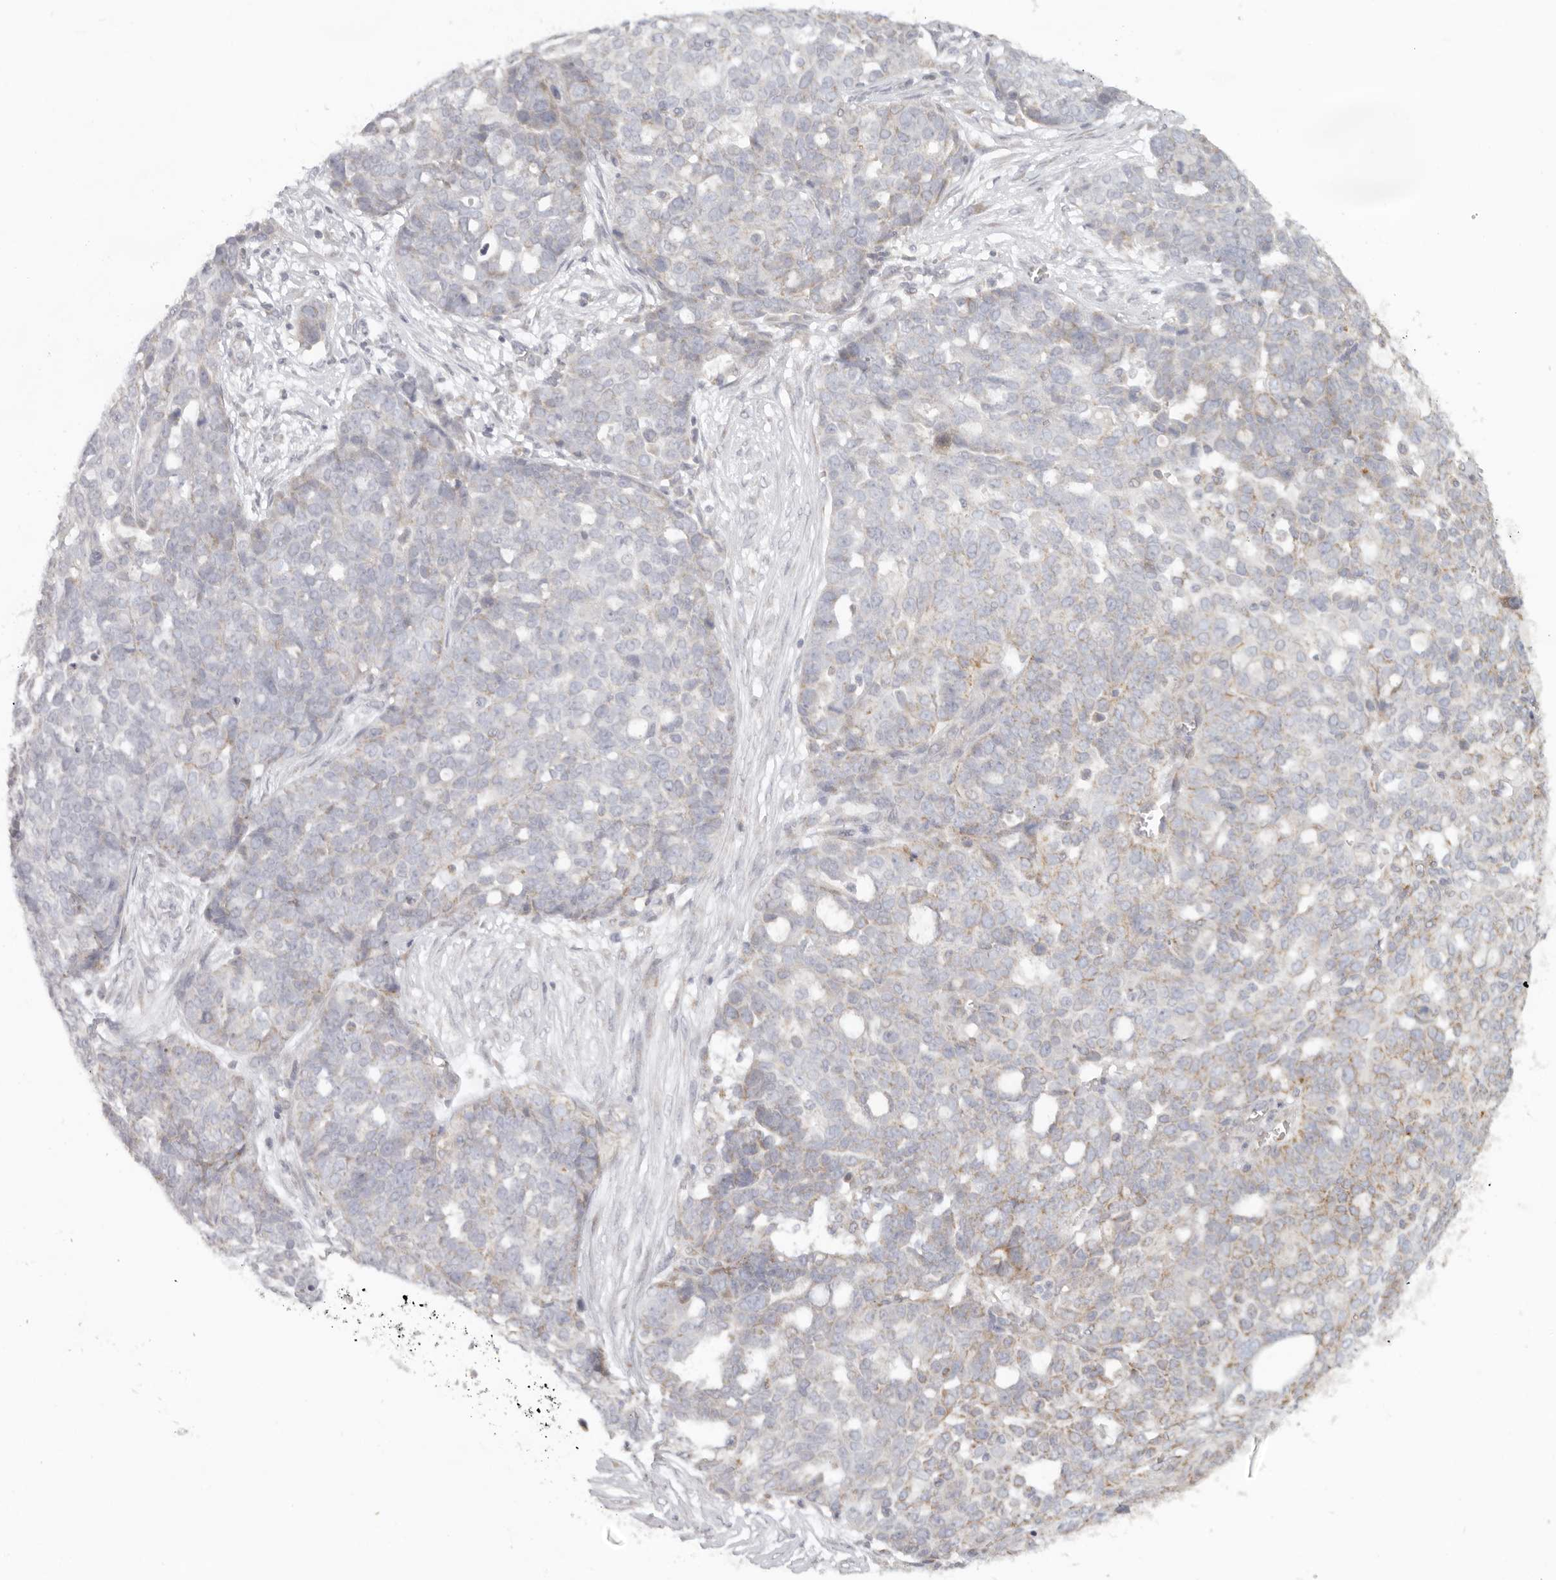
{"staining": {"intensity": "weak", "quantity": "25%-75%", "location": "cytoplasmic/membranous"}, "tissue": "ovarian cancer", "cell_type": "Tumor cells", "image_type": "cancer", "snomed": [{"axis": "morphology", "description": "Cystadenocarcinoma, serous, NOS"}, {"axis": "topography", "description": "Soft tissue"}, {"axis": "topography", "description": "Ovary"}], "caption": "Weak cytoplasmic/membranous staining for a protein is appreciated in about 25%-75% of tumor cells of ovarian cancer using immunohistochemistry.", "gene": "KDF1", "patient": {"sex": "female", "age": 57}}